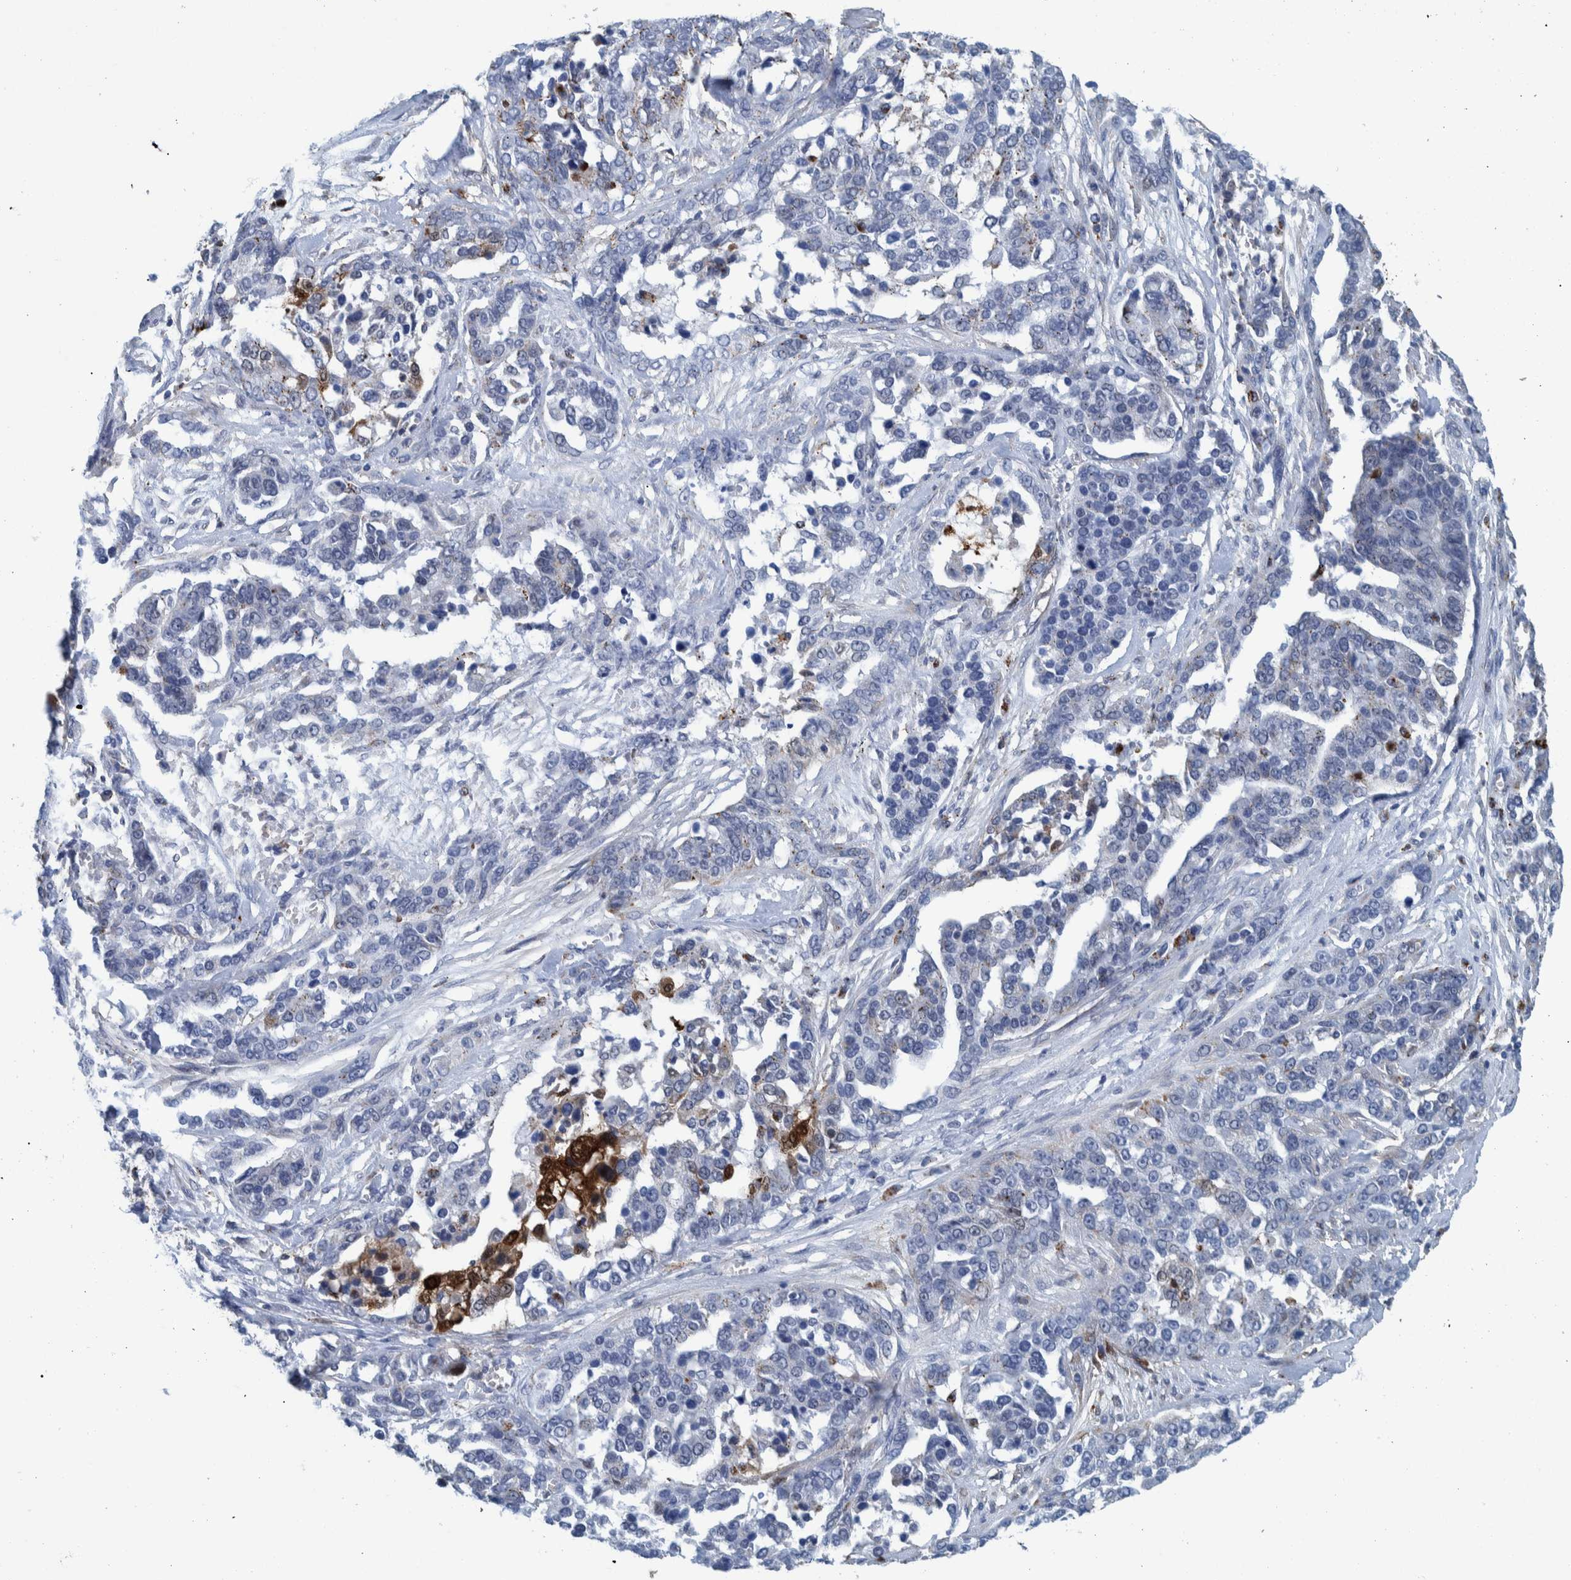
{"staining": {"intensity": "negative", "quantity": "none", "location": "none"}, "tissue": "ovarian cancer", "cell_type": "Tumor cells", "image_type": "cancer", "snomed": [{"axis": "morphology", "description": "Cystadenocarcinoma, serous, NOS"}, {"axis": "topography", "description": "Ovary"}], "caption": "This is an immunohistochemistry (IHC) micrograph of serous cystadenocarcinoma (ovarian). There is no positivity in tumor cells.", "gene": "IDO1", "patient": {"sex": "female", "age": 44}}